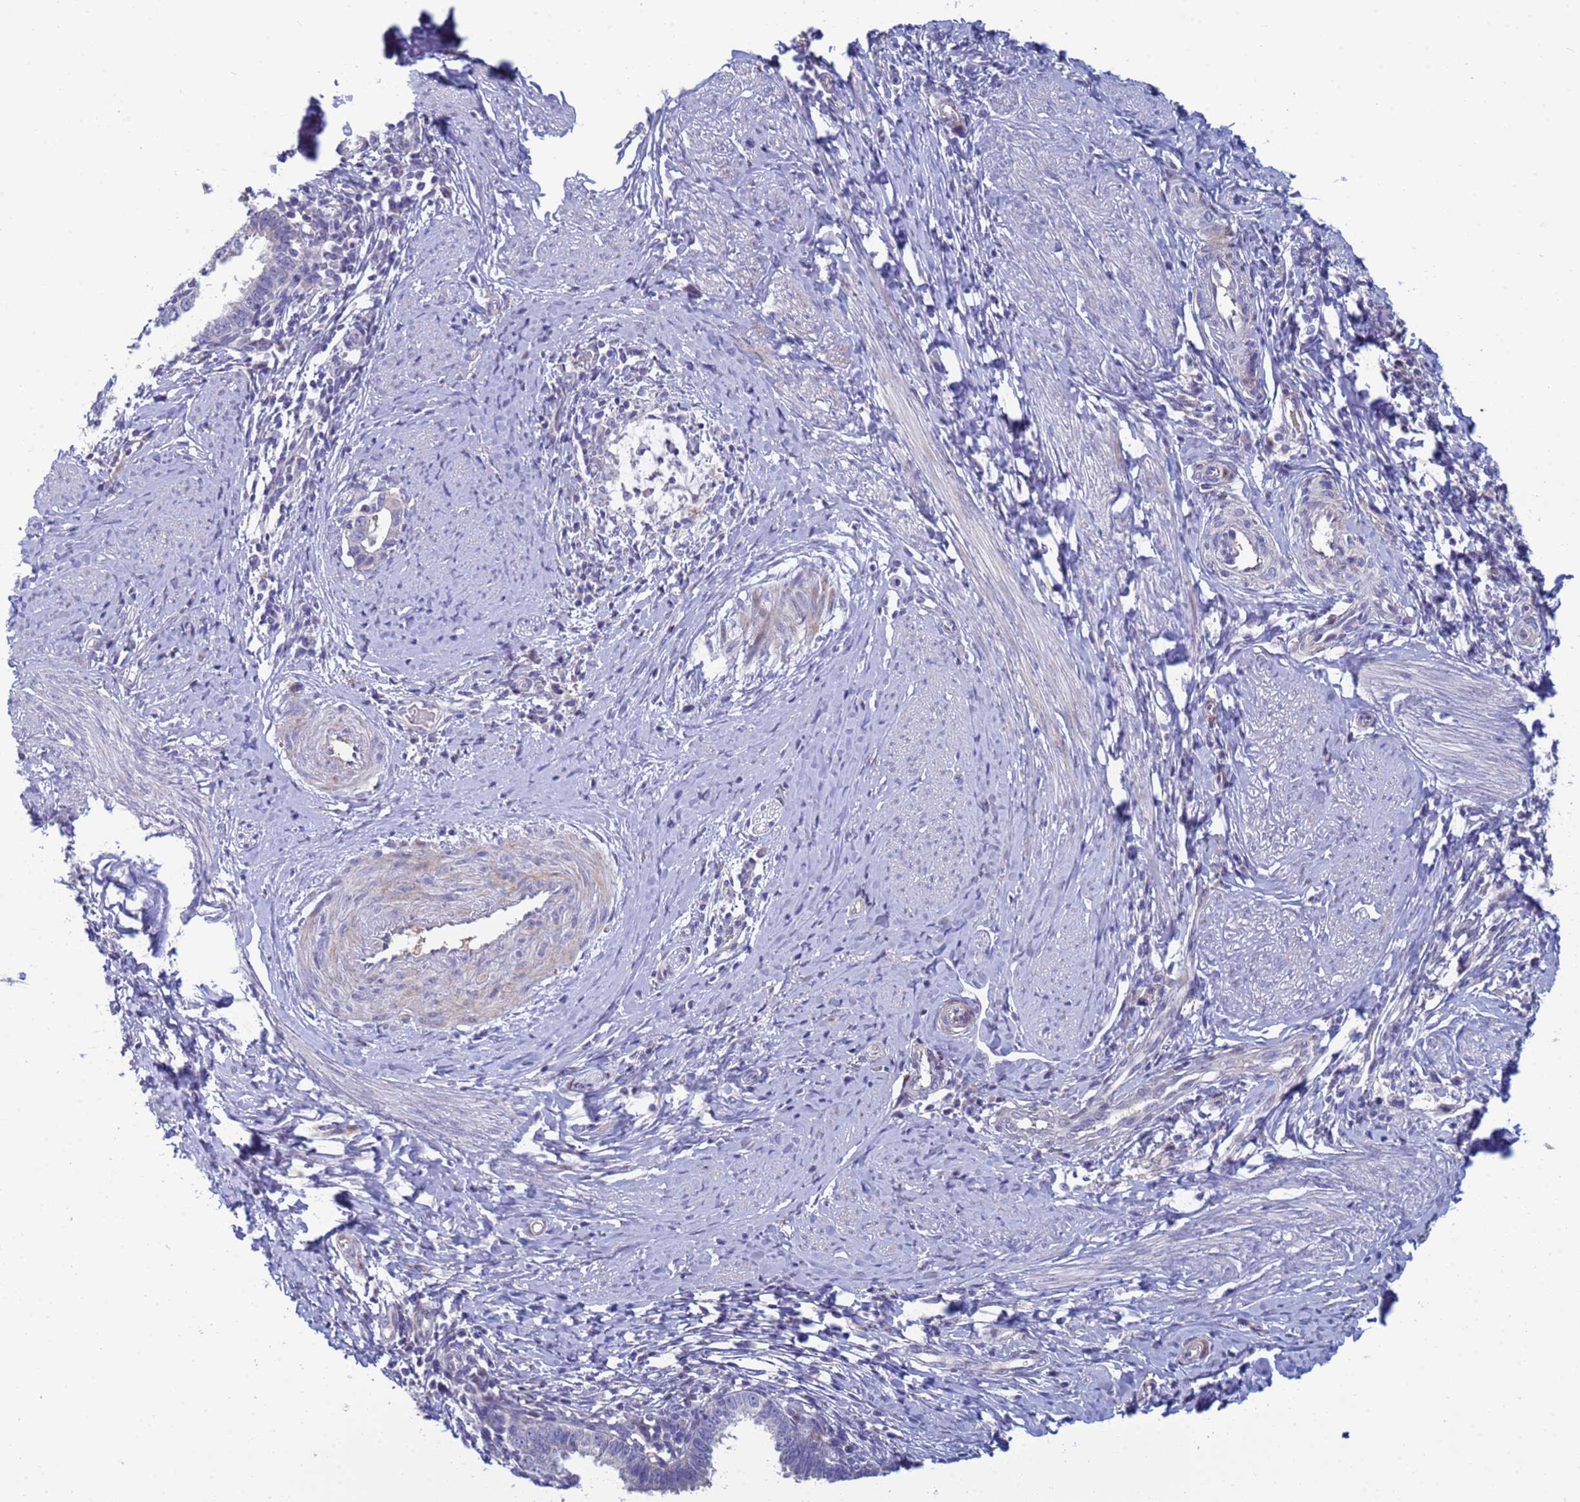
{"staining": {"intensity": "negative", "quantity": "none", "location": "none"}, "tissue": "cervical cancer", "cell_type": "Tumor cells", "image_type": "cancer", "snomed": [{"axis": "morphology", "description": "Adenocarcinoma, NOS"}, {"axis": "topography", "description": "Cervix"}], "caption": "Tumor cells are negative for brown protein staining in cervical adenocarcinoma. (Immunohistochemistry (ihc), brightfield microscopy, high magnification).", "gene": "PPP6R1", "patient": {"sex": "female", "age": 36}}